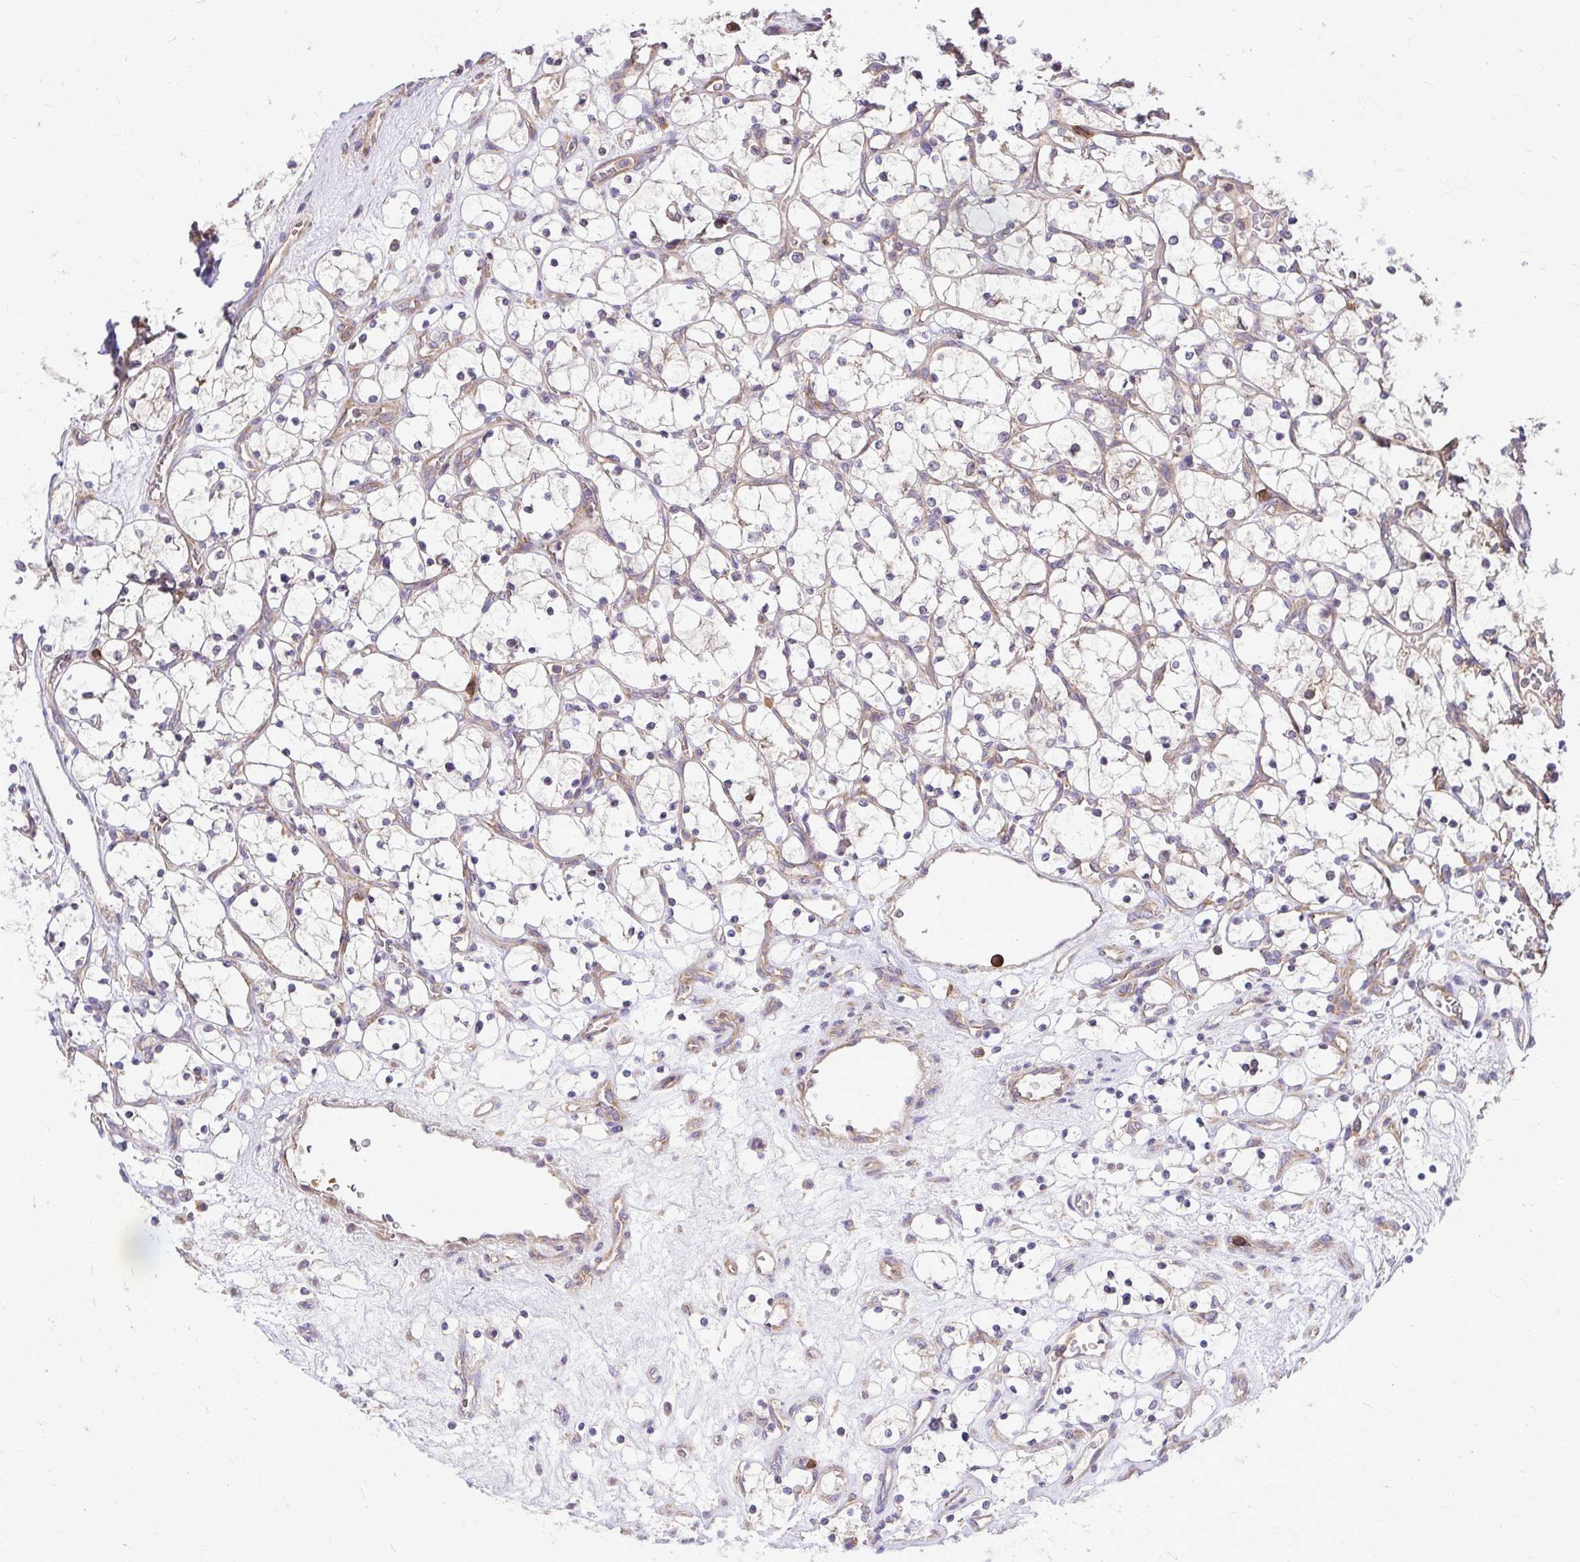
{"staining": {"intensity": "negative", "quantity": "none", "location": "none"}, "tissue": "renal cancer", "cell_type": "Tumor cells", "image_type": "cancer", "snomed": [{"axis": "morphology", "description": "Adenocarcinoma, NOS"}, {"axis": "topography", "description": "Kidney"}], "caption": "Human renal cancer (adenocarcinoma) stained for a protein using immunohistochemistry exhibits no expression in tumor cells.", "gene": "FMR1", "patient": {"sex": "female", "age": 69}}